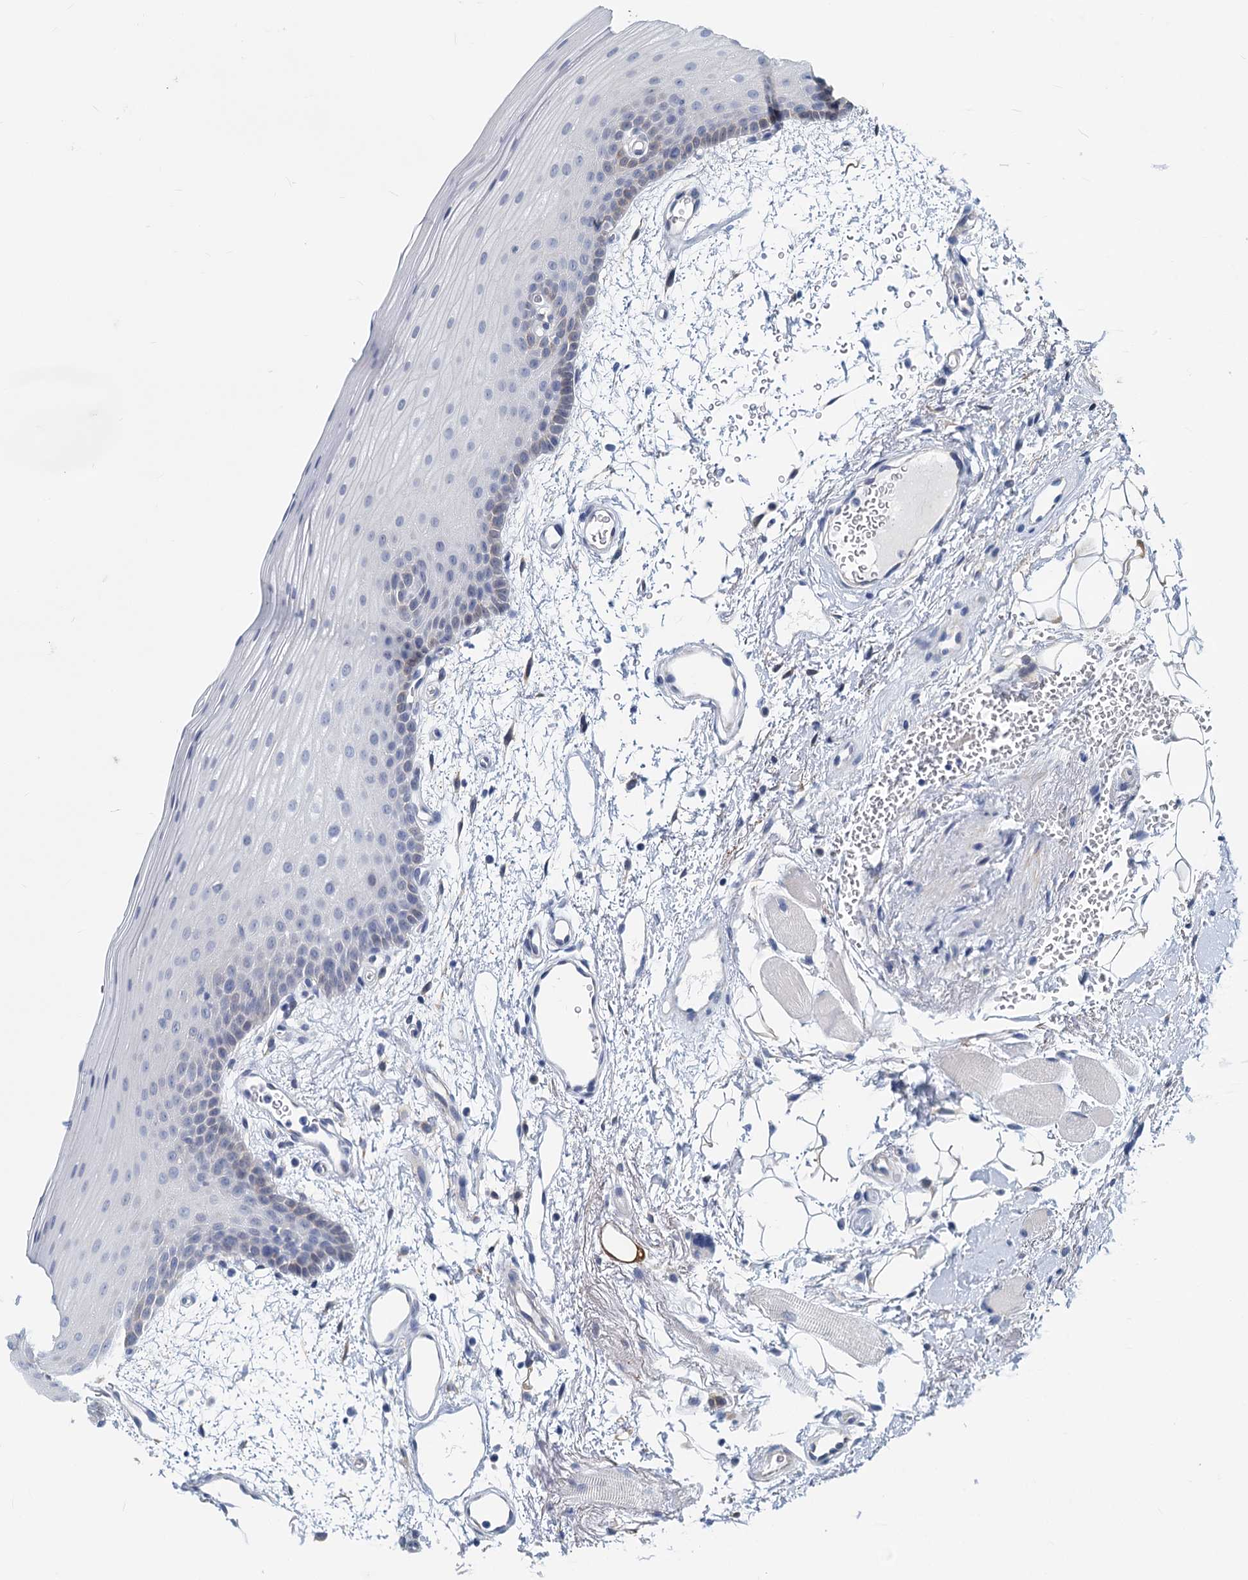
{"staining": {"intensity": "weak", "quantity": "<25%", "location": "cytoplasmic/membranous"}, "tissue": "oral mucosa", "cell_type": "Squamous epithelial cells", "image_type": "normal", "snomed": [{"axis": "morphology", "description": "Normal tissue, NOS"}, {"axis": "topography", "description": "Oral tissue"}], "caption": "The IHC micrograph has no significant expression in squamous epithelial cells of oral mucosa. (DAB (3,3'-diaminobenzidine) immunohistochemistry (IHC) visualized using brightfield microscopy, high magnification).", "gene": "GSTM3", "patient": {"sex": "male", "age": 68}}